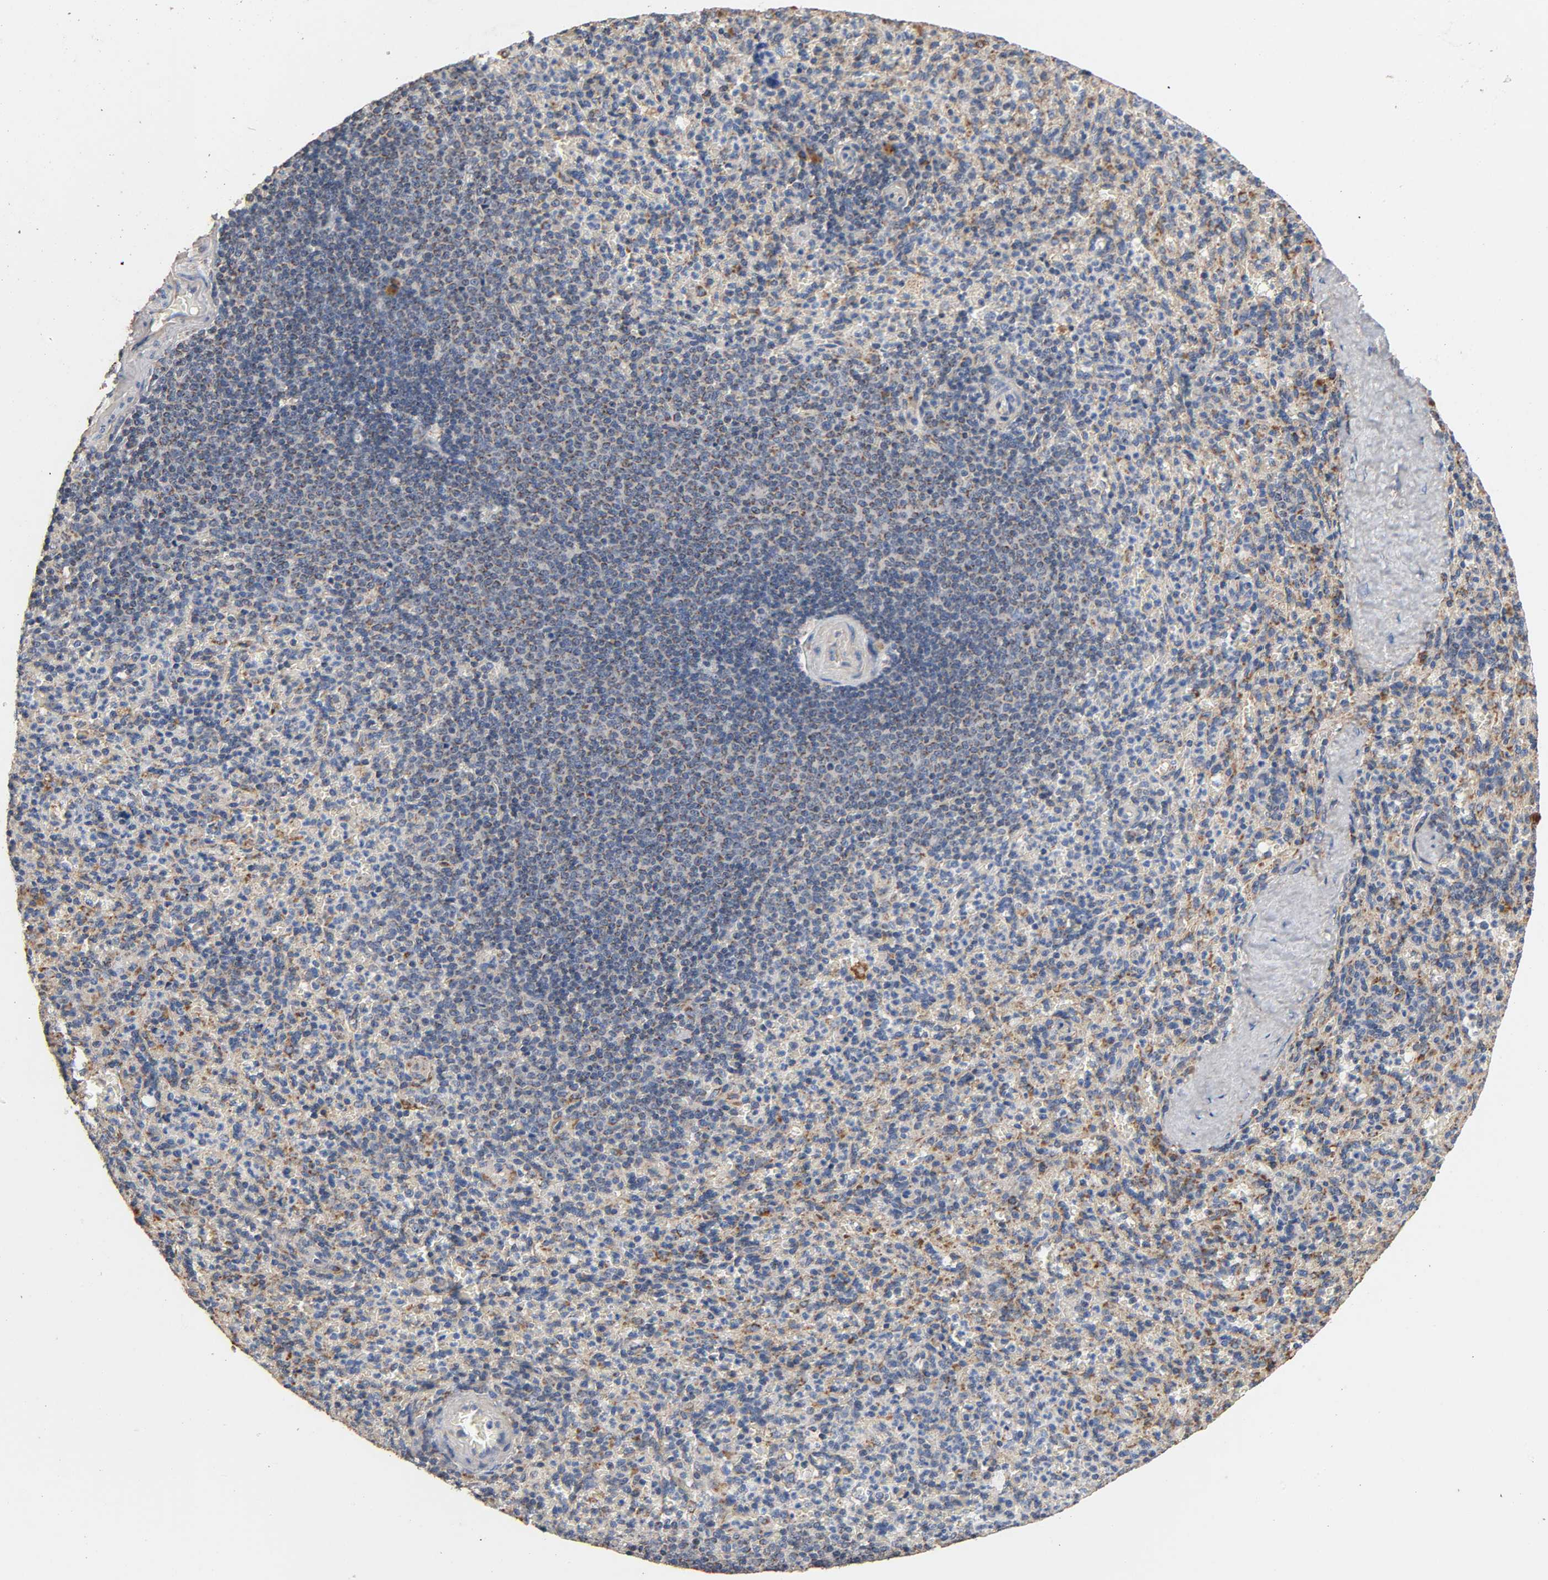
{"staining": {"intensity": "weak", "quantity": "25%-75%", "location": "cytoplasmic/membranous"}, "tissue": "spleen", "cell_type": "Cells in red pulp", "image_type": "normal", "snomed": [{"axis": "morphology", "description": "Normal tissue, NOS"}, {"axis": "topography", "description": "Spleen"}], "caption": "This is an image of immunohistochemistry staining of benign spleen, which shows weak expression in the cytoplasmic/membranous of cells in red pulp.", "gene": "NDUFS3", "patient": {"sex": "male", "age": 36}}